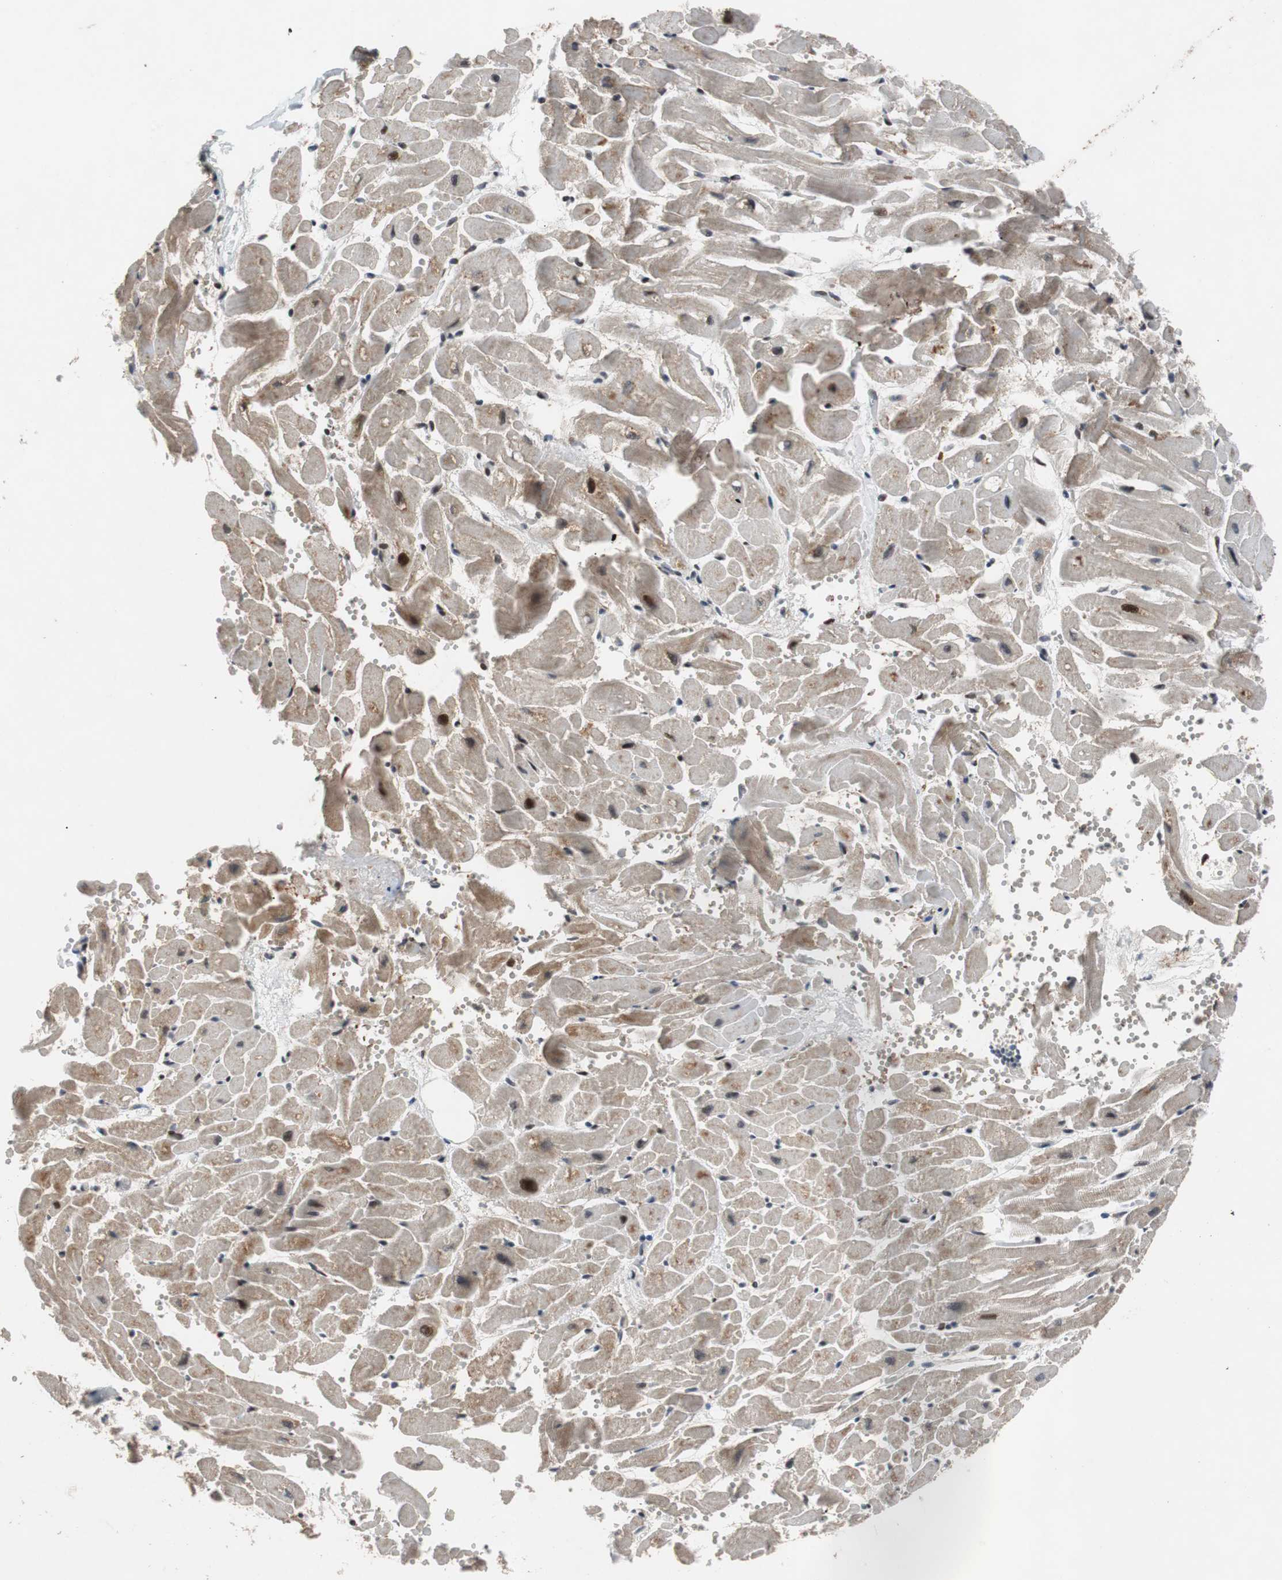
{"staining": {"intensity": "moderate", "quantity": "25%-75%", "location": "cytoplasmic/membranous,nuclear"}, "tissue": "heart muscle", "cell_type": "Cardiomyocytes", "image_type": "normal", "snomed": [{"axis": "morphology", "description": "Normal tissue, NOS"}, {"axis": "topography", "description": "Heart"}], "caption": "Protein expression analysis of benign heart muscle reveals moderate cytoplasmic/membranous,nuclear staining in about 25%-75% of cardiomyocytes.", "gene": "NBL1", "patient": {"sex": "female", "age": 19}}